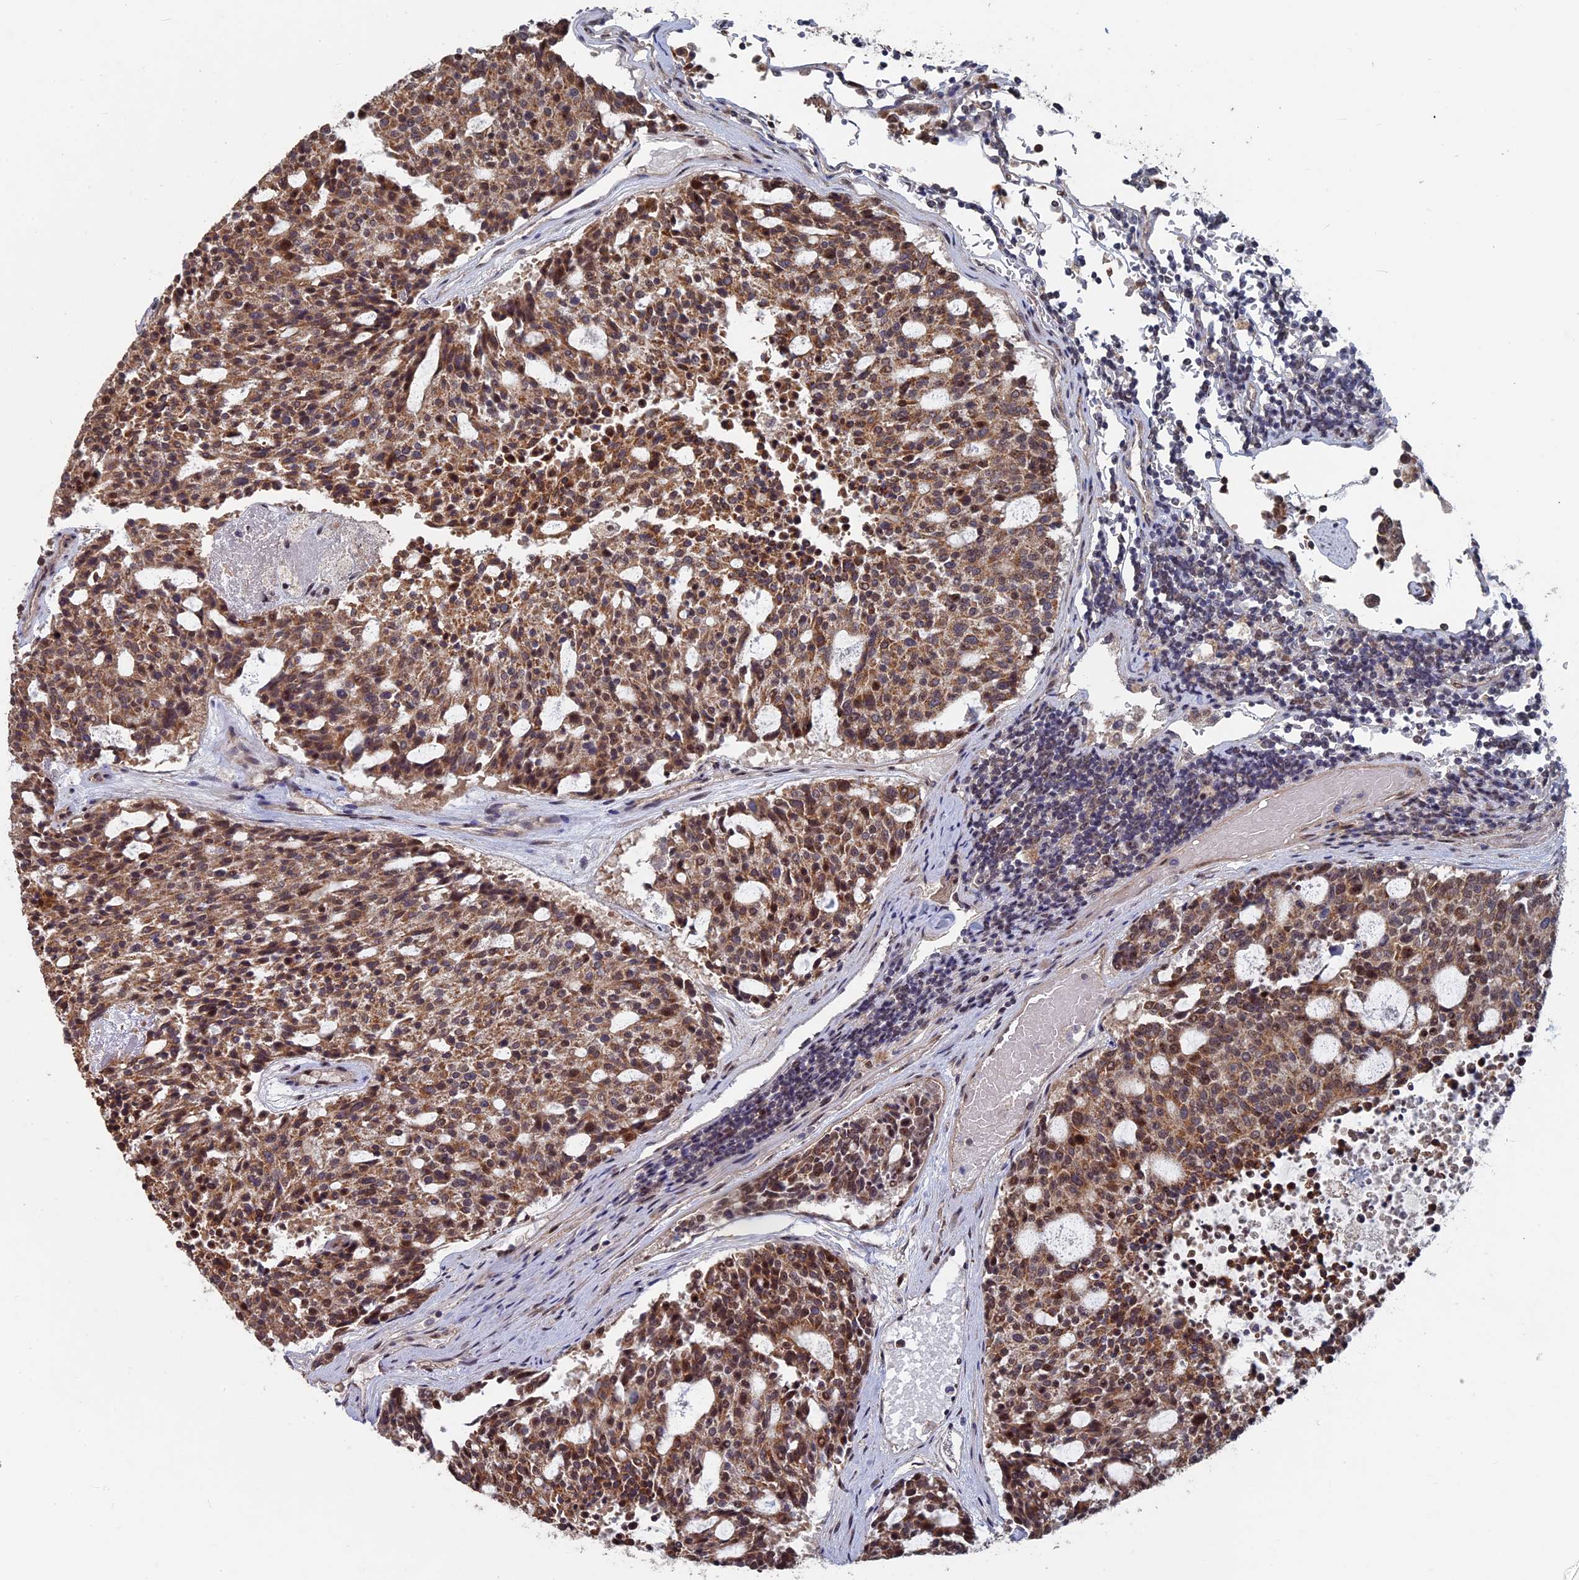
{"staining": {"intensity": "moderate", "quantity": ">75%", "location": "cytoplasmic/membranous,nuclear"}, "tissue": "carcinoid", "cell_type": "Tumor cells", "image_type": "cancer", "snomed": [{"axis": "morphology", "description": "Carcinoid, malignant, NOS"}, {"axis": "topography", "description": "Pancreas"}], "caption": "A photomicrograph showing moderate cytoplasmic/membranous and nuclear positivity in approximately >75% of tumor cells in carcinoid, as visualized by brown immunohistochemical staining.", "gene": "KIAA1328", "patient": {"sex": "female", "age": 54}}